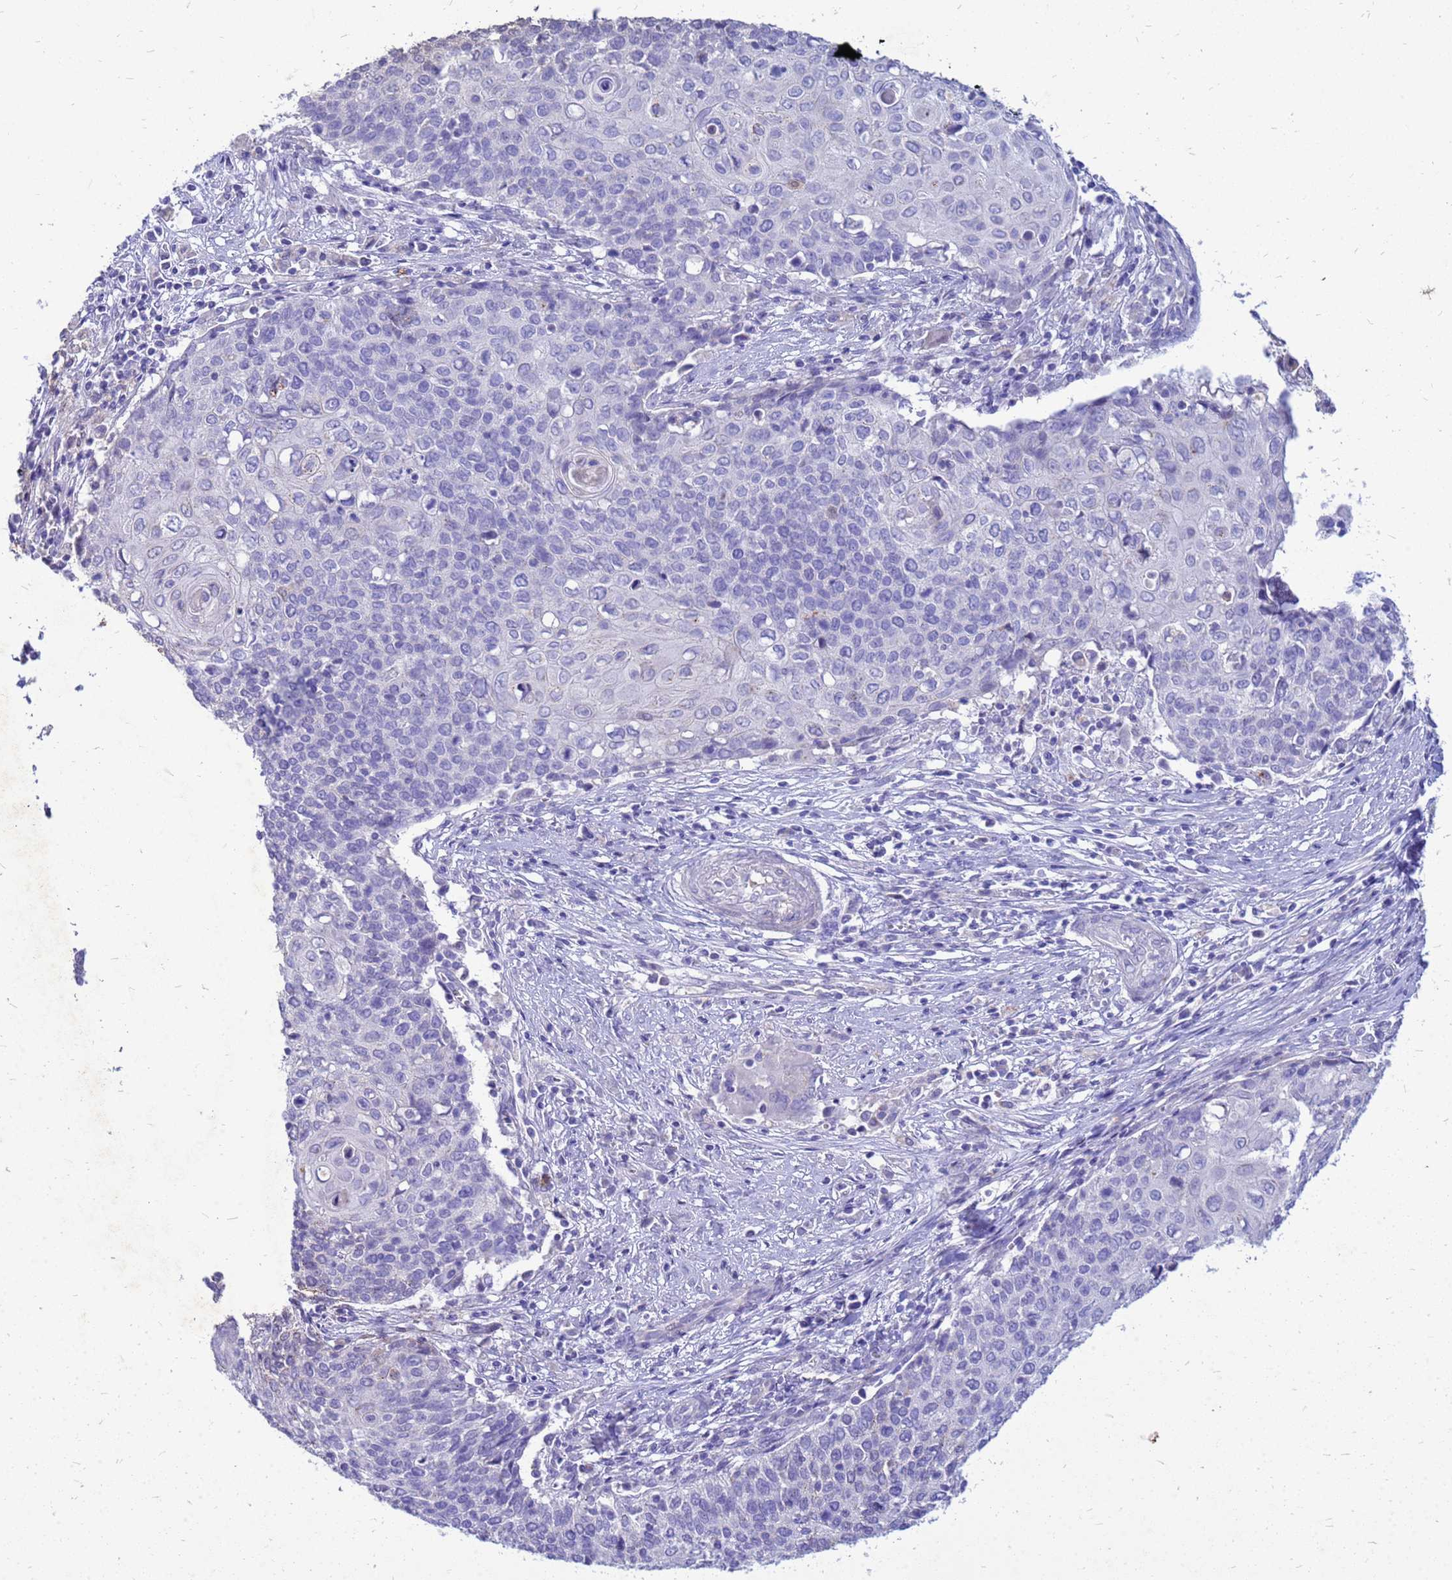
{"staining": {"intensity": "negative", "quantity": "none", "location": "none"}, "tissue": "cervical cancer", "cell_type": "Tumor cells", "image_type": "cancer", "snomed": [{"axis": "morphology", "description": "Squamous cell carcinoma, NOS"}, {"axis": "topography", "description": "Cervix"}], "caption": "Cervical cancer (squamous cell carcinoma) stained for a protein using IHC shows no positivity tumor cells.", "gene": "AKR1C1", "patient": {"sex": "female", "age": 39}}